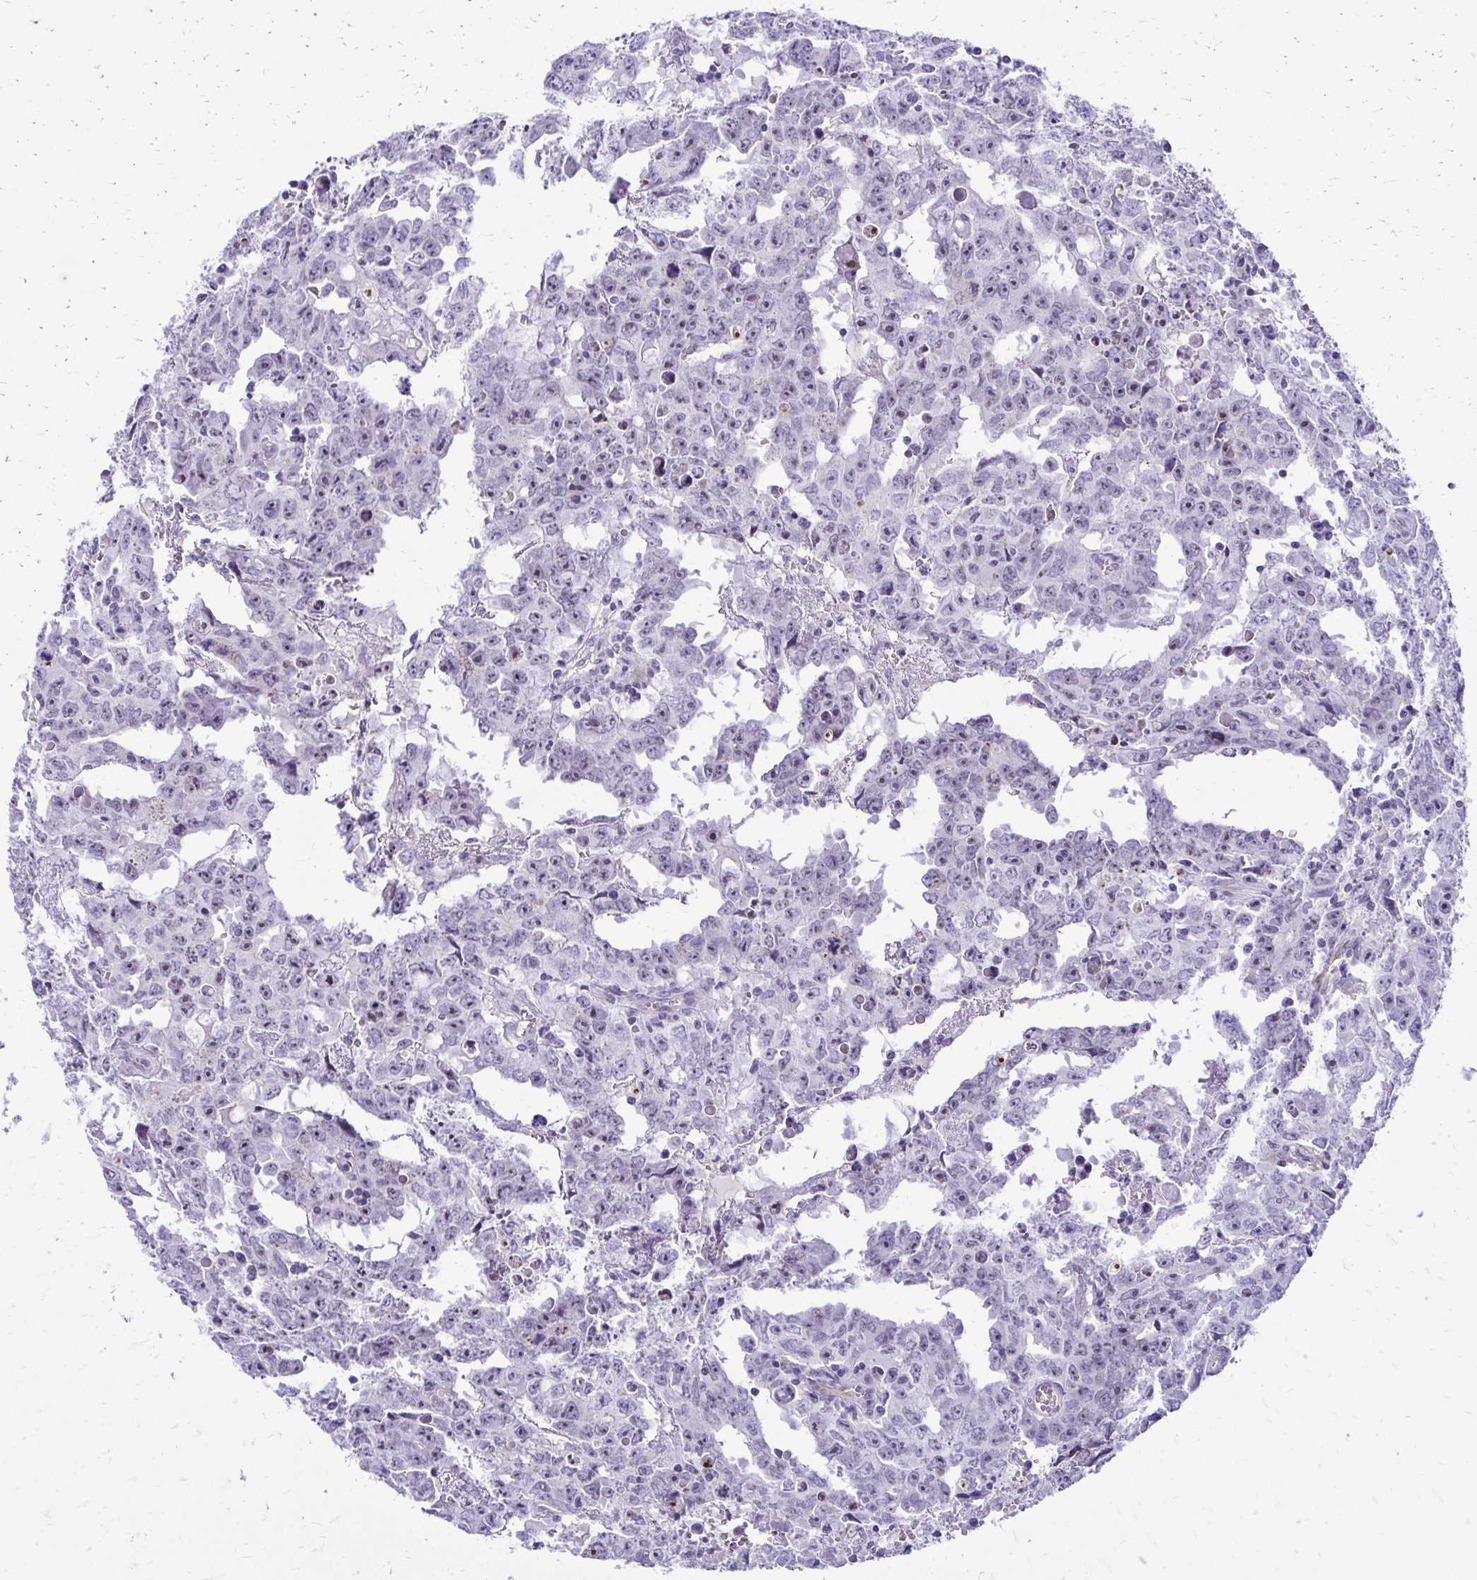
{"staining": {"intensity": "negative", "quantity": "none", "location": "none"}, "tissue": "testis cancer", "cell_type": "Tumor cells", "image_type": "cancer", "snomed": [{"axis": "morphology", "description": "Carcinoma, Embryonal, NOS"}, {"axis": "topography", "description": "Testis"}], "caption": "This is an immunohistochemistry (IHC) micrograph of embryonal carcinoma (testis). There is no expression in tumor cells.", "gene": "NIFK", "patient": {"sex": "male", "age": 22}}